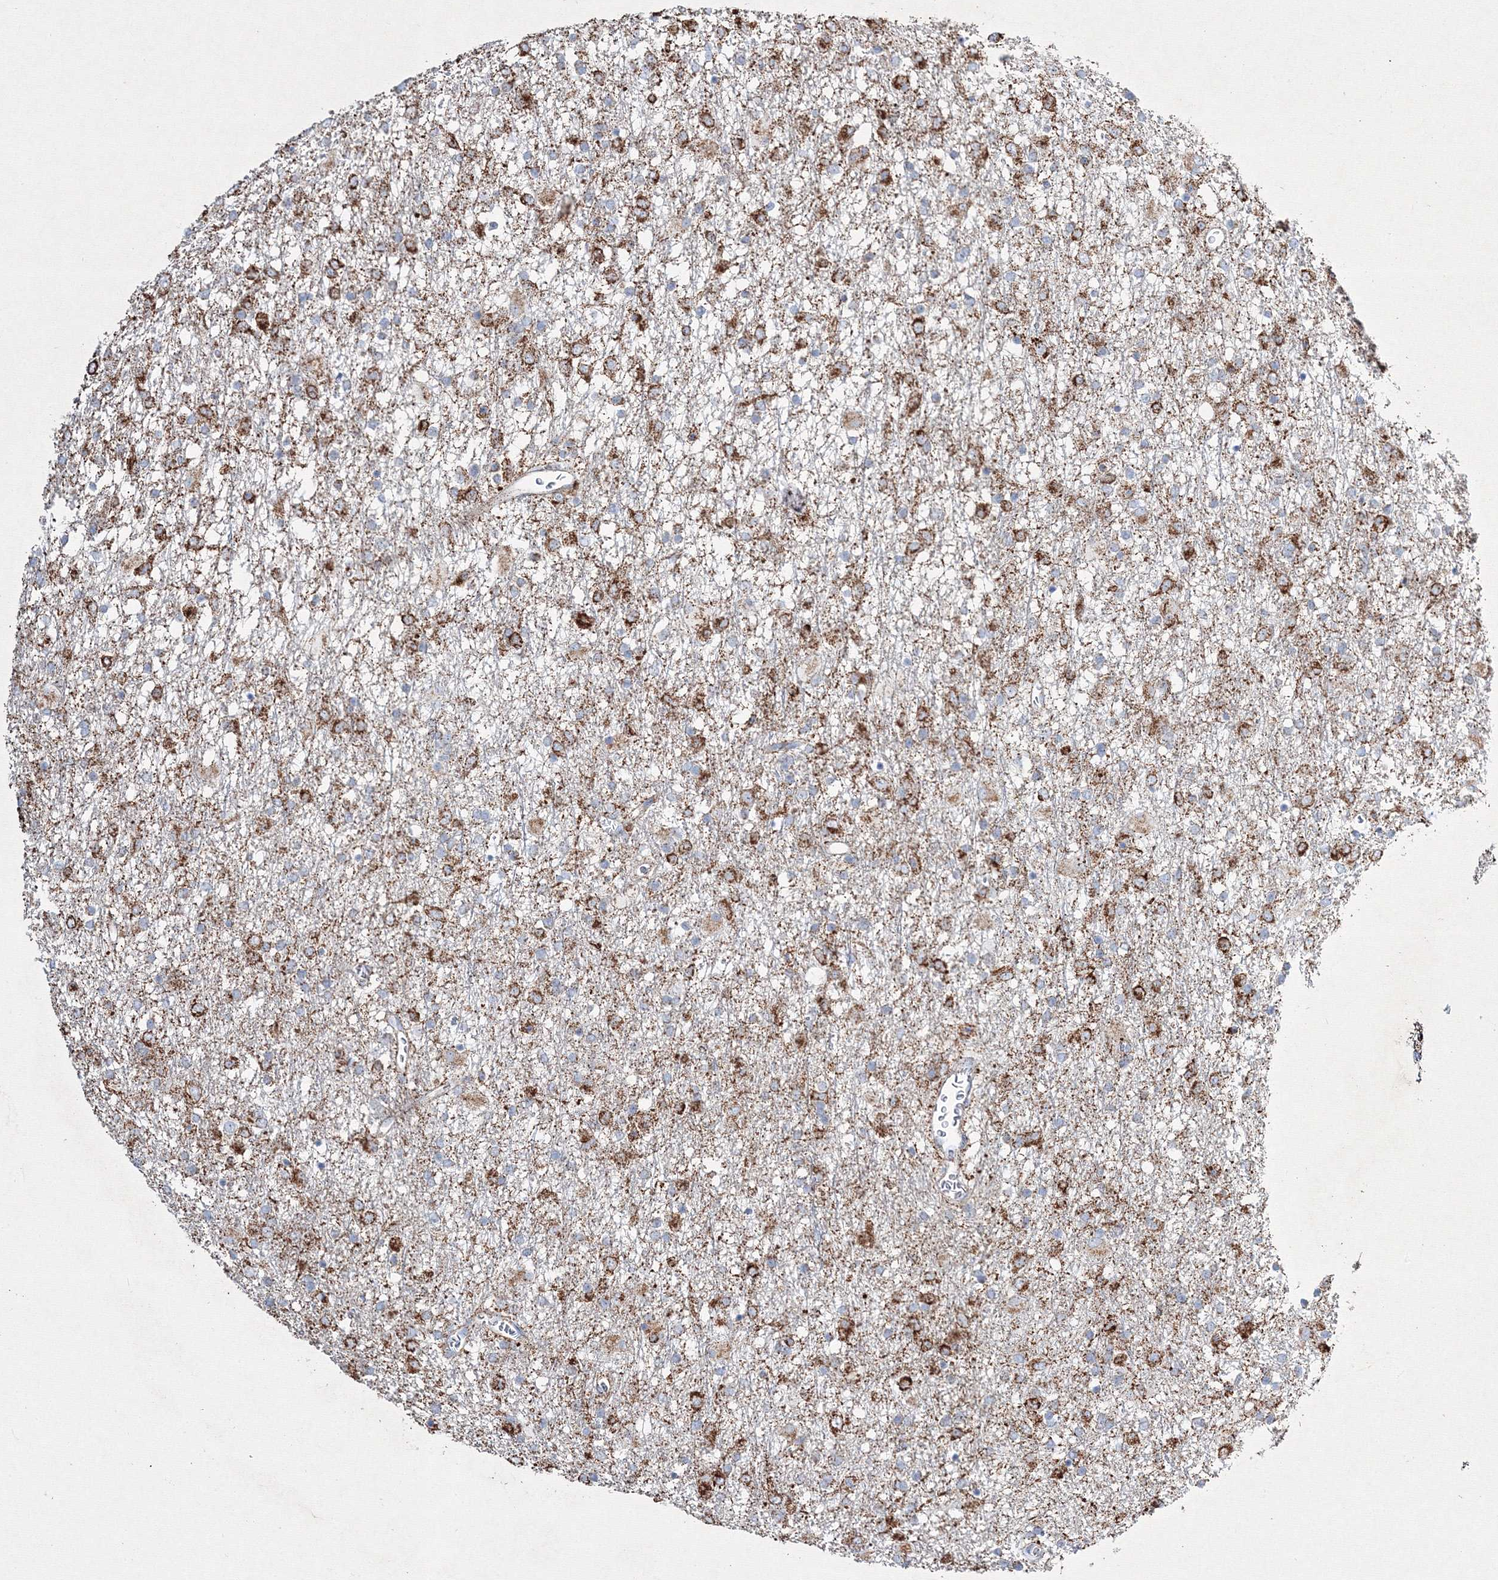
{"staining": {"intensity": "moderate", "quantity": "25%-75%", "location": "cytoplasmic/membranous"}, "tissue": "glioma", "cell_type": "Tumor cells", "image_type": "cancer", "snomed": [{"axis": "morphology", "description": "Glioma, malignant, Low grade"}, {"axis": "topography", "description": "Brain"}], "caption": "Approximately 25%-75% of tumor cells in human malignant glioma (low-grade) reveal moderate cytoplasmic/membranous protein positivity as visualized by brown immunohistochemical staining.", "gene": "IGSF9", "patient": {"sex": "male", "age": 65}}